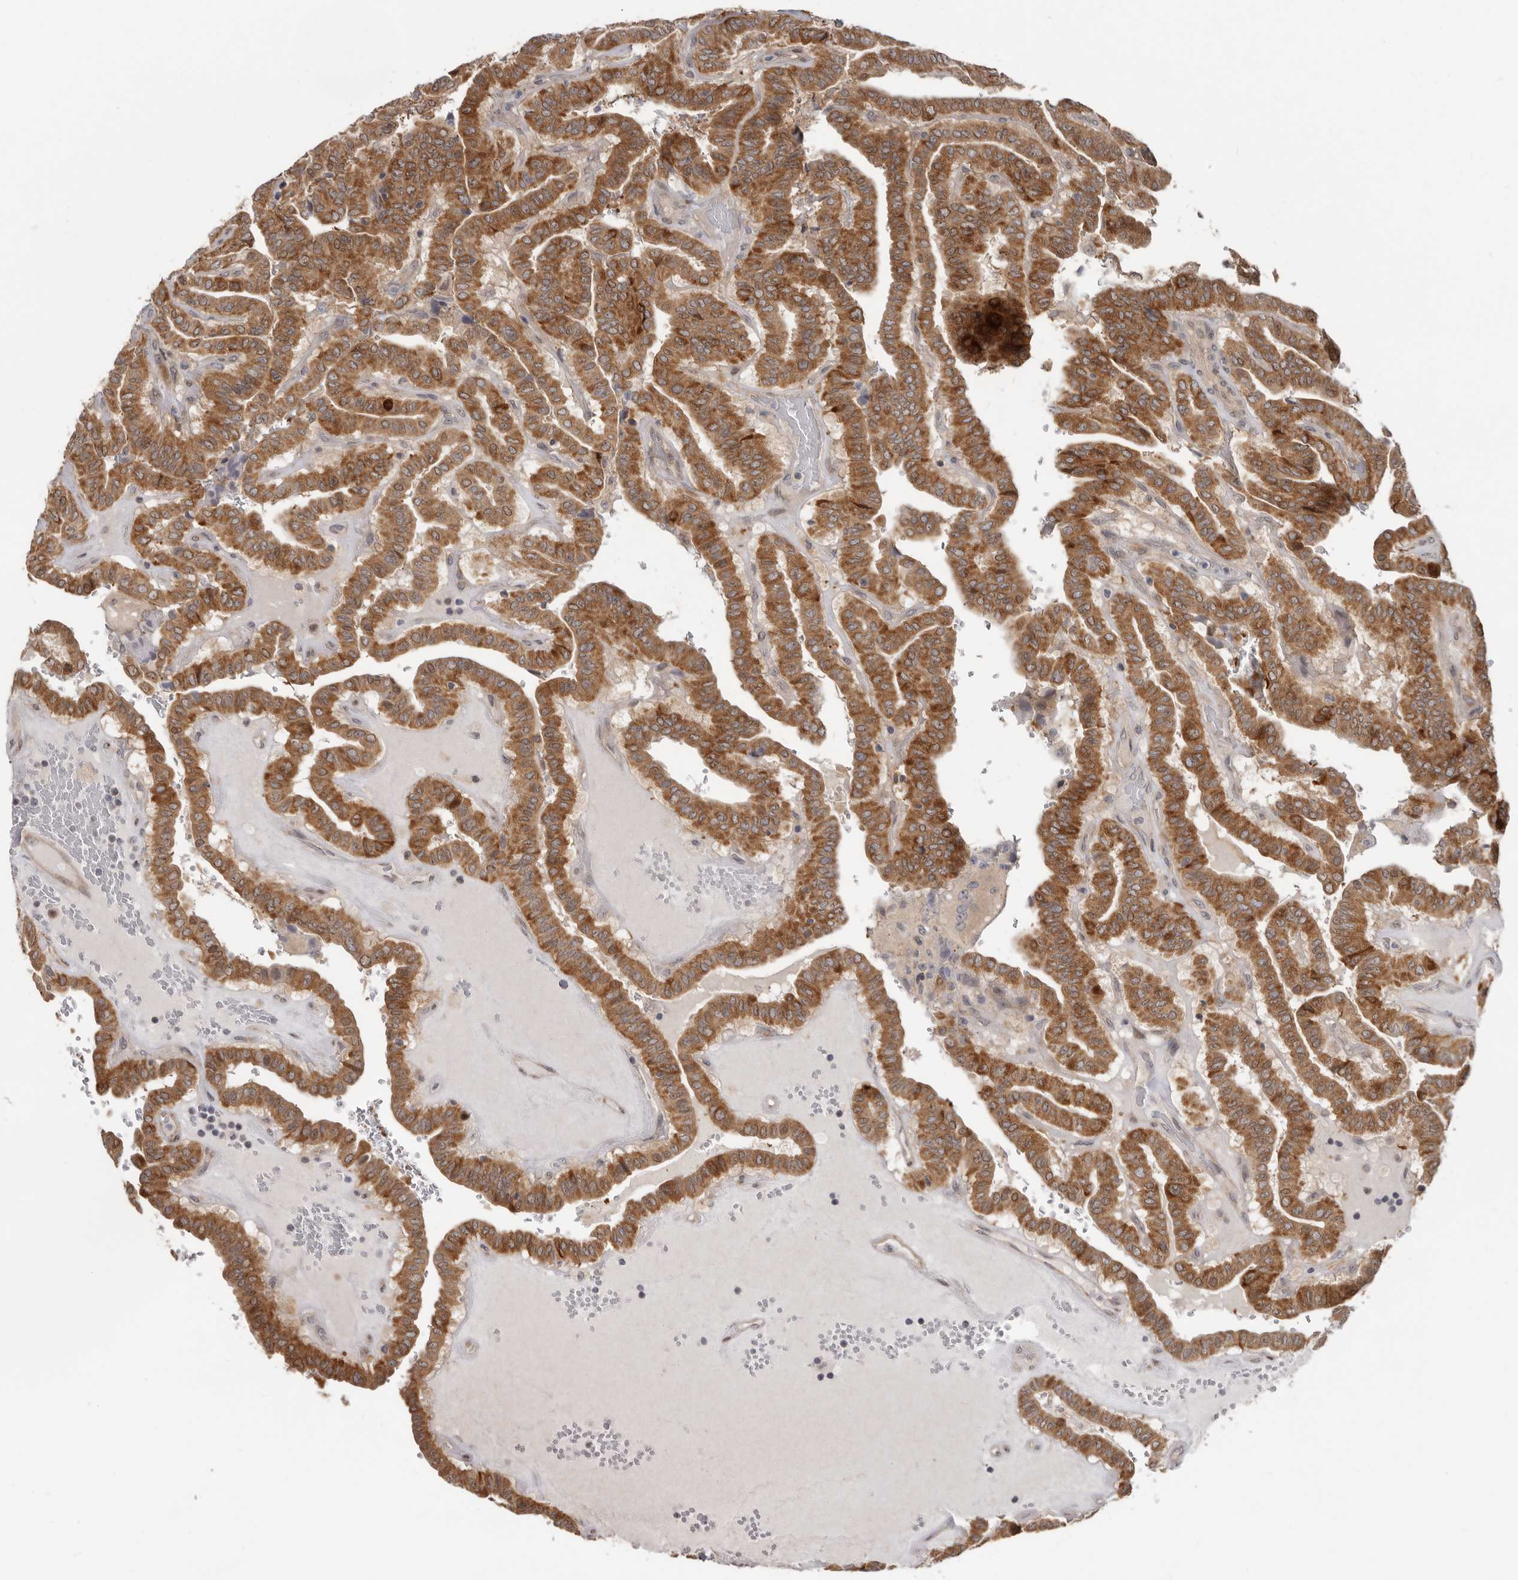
{"staining": {"intensity": "moderate", "quantity": ">75%", "location": "cytoplasmic/membranous"}, "tissue": "thyroid cancer", "cell_type": "Tumor cells", "image_type": "cancer", "snomed": [{"axis": "morphology", "description": "Papillary adenocarcinoma, NOS"}, {"axis": "topography", "description": "Thyroid gland"}], "caption": "Protein expression analysis of human thyroid papillary adenocarcinoma reveals moderate cytoplasmic/membranous expression in approximately >75% of tumor cells. Immunohistochemistry stains the protein in brown and the nuclei are stained blue.", "gene": "BAD", "patient": {"sex": "male", "age": 77}}